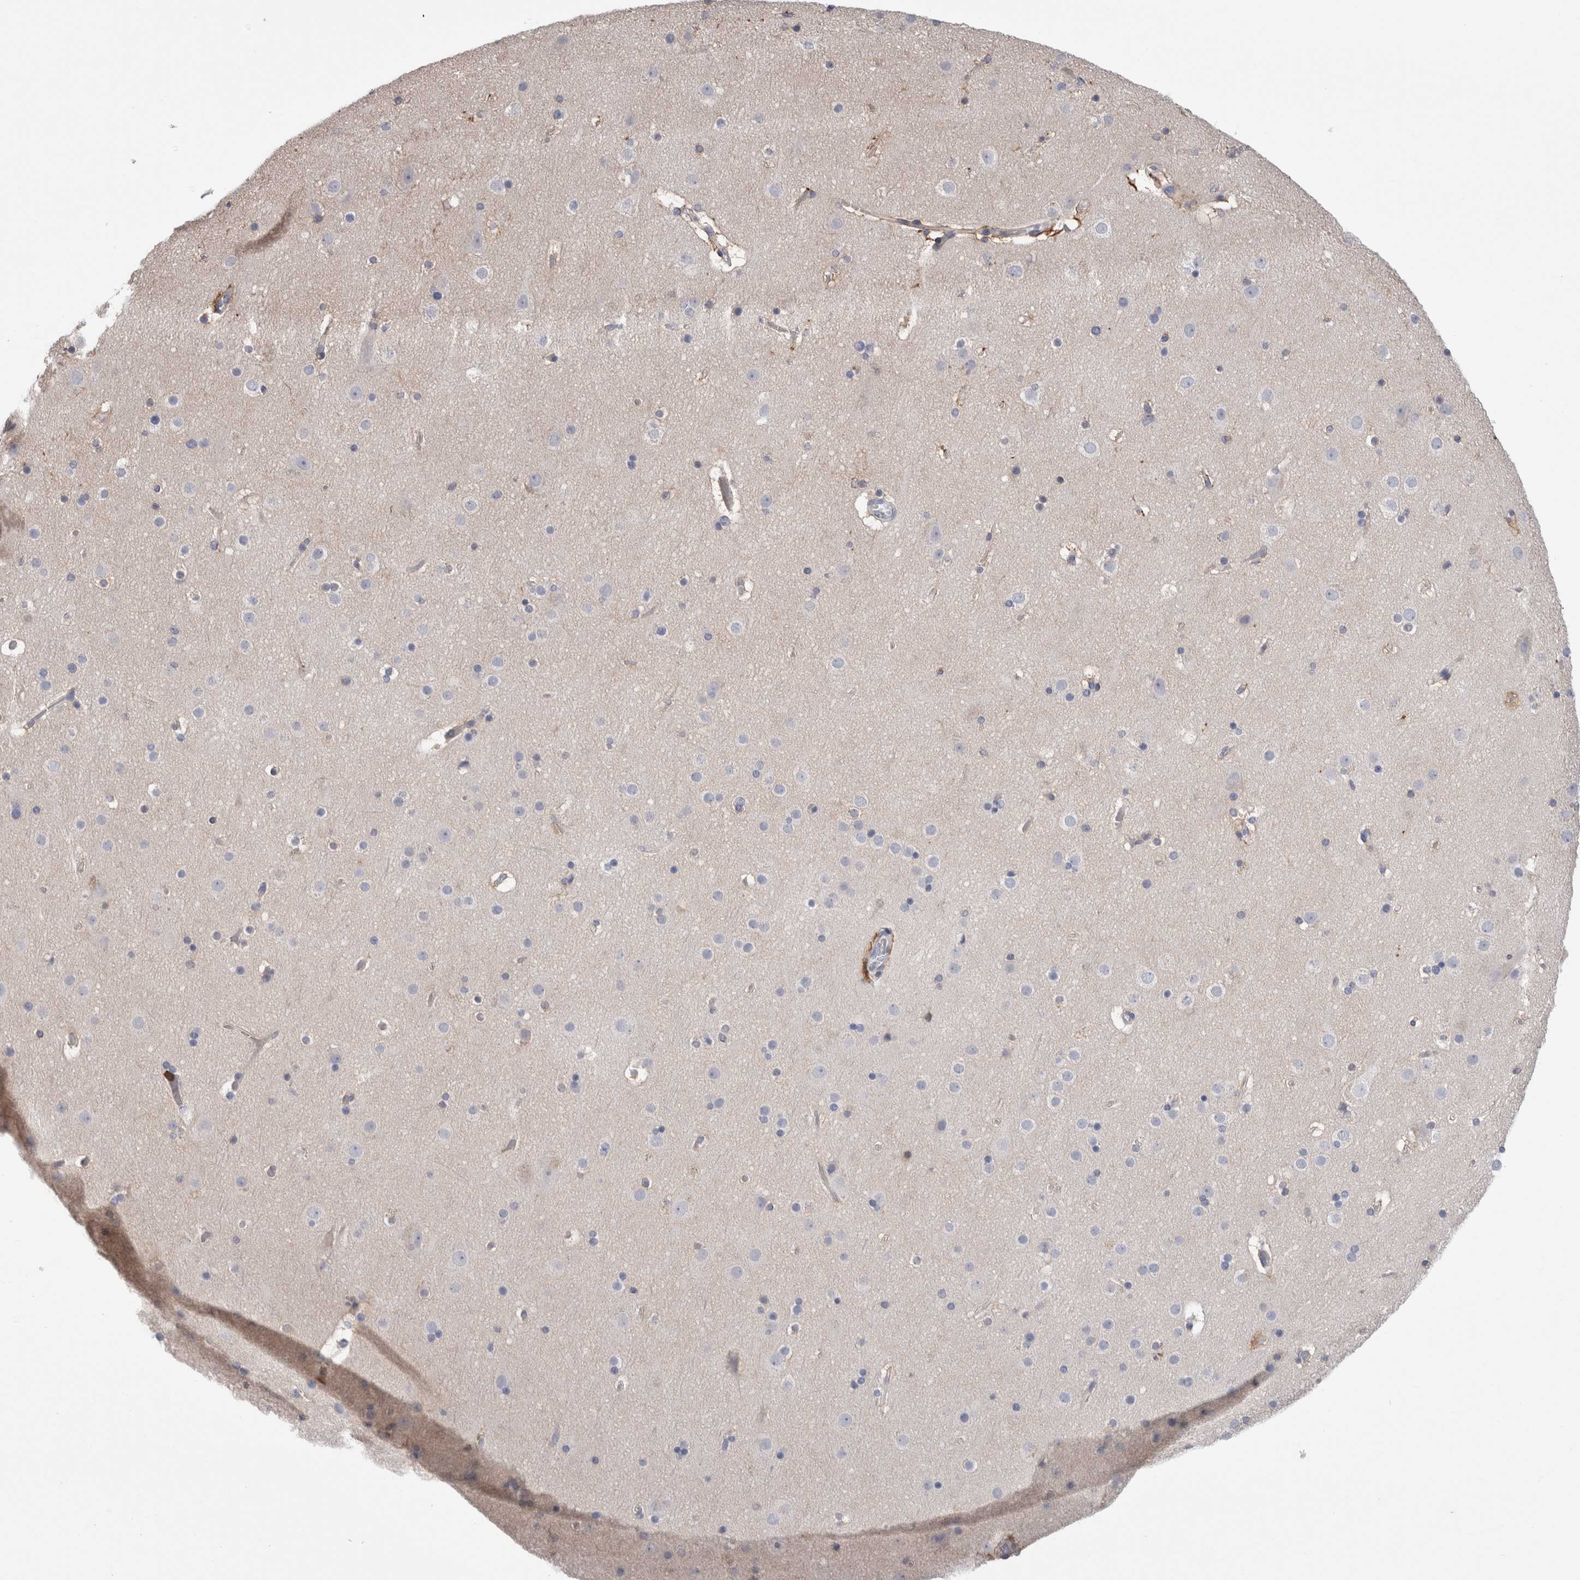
{"staining": {"intensity": "negative", "quantity": "none", "location": "none"}, "tissue": "cerebral cortex", "cell_type": "Endothelial cells", "image_type": "normal", "snomed": [{"axis": "morphology", "description": "Normal tissue, NOS"}, {"axis": "topography", "description": "Cerebral cortex"}], "caption": "A high-resolution histopathology image shows immunohistochemistry (IHC) staining of benign cerebral cortex, which exhibits no significant staining in endothelial cells.", "gene": "DCTN6", "patient": {"sex": "male", "age": 57}}